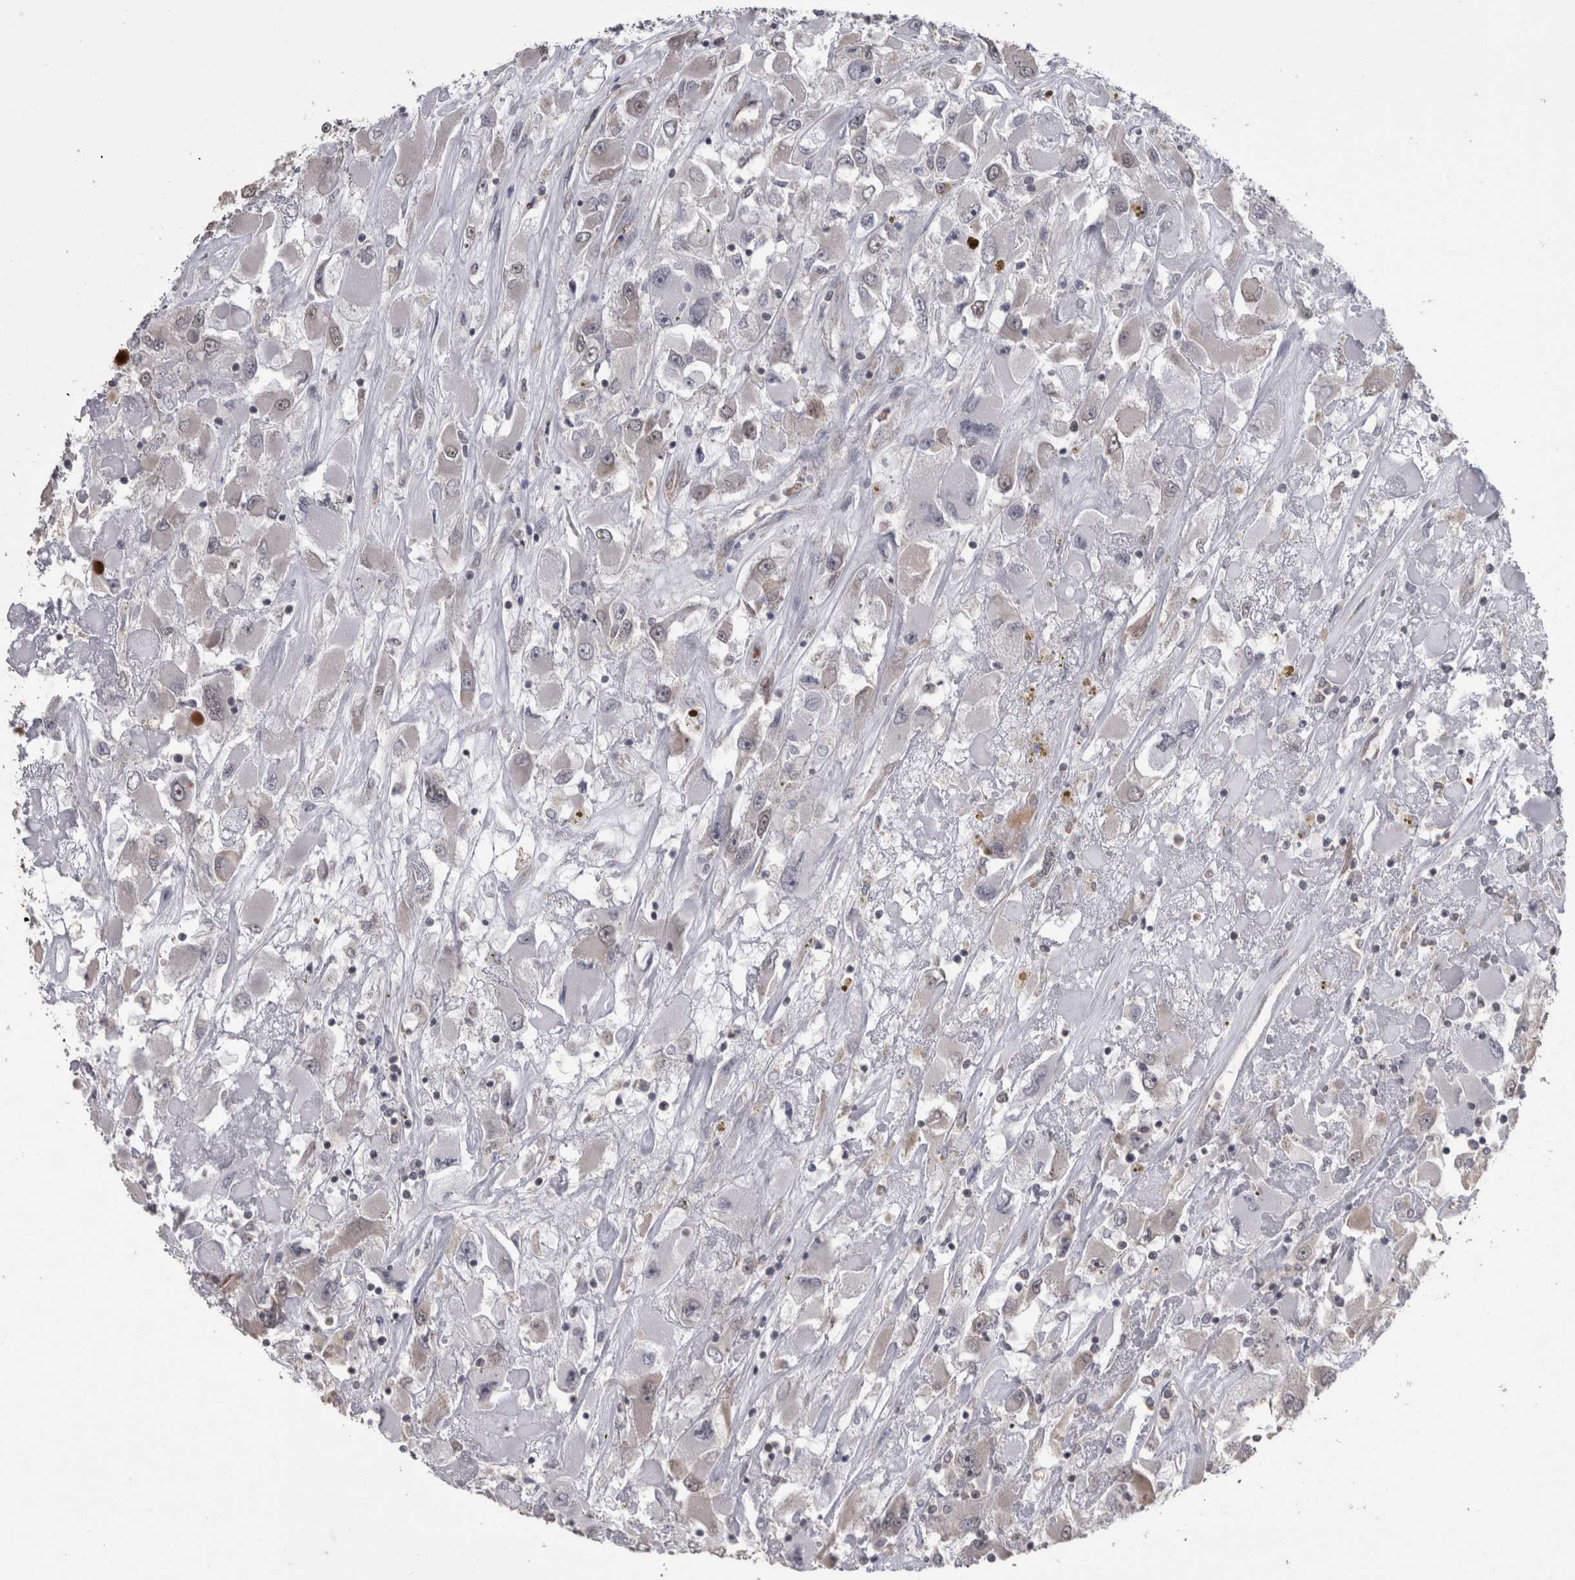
{"staining": {"intensity": "negative", "quantity": "none", "location": "none"}, "tissue": "renal cancer", "cell_type": "Tumor cells", "image_type": "cancer", "snomed": [{"axis": "morphology", "description": "Adenocarcinoma, NOS"}, {"axis": "topography", "description": "Kidney"}], "caption": "DAB (3,3'-diaminobenzidine) immunohistochemical staining of renal cancer (adenocarcinoma) demonstrates no significant expression in tumor cells. (Brightfield microscopy of DAB (3,3'-diaminobenzidine) IHC at high magnification).", "gene": "DDX6", "patient": {"sex": "female", "age": 52}}